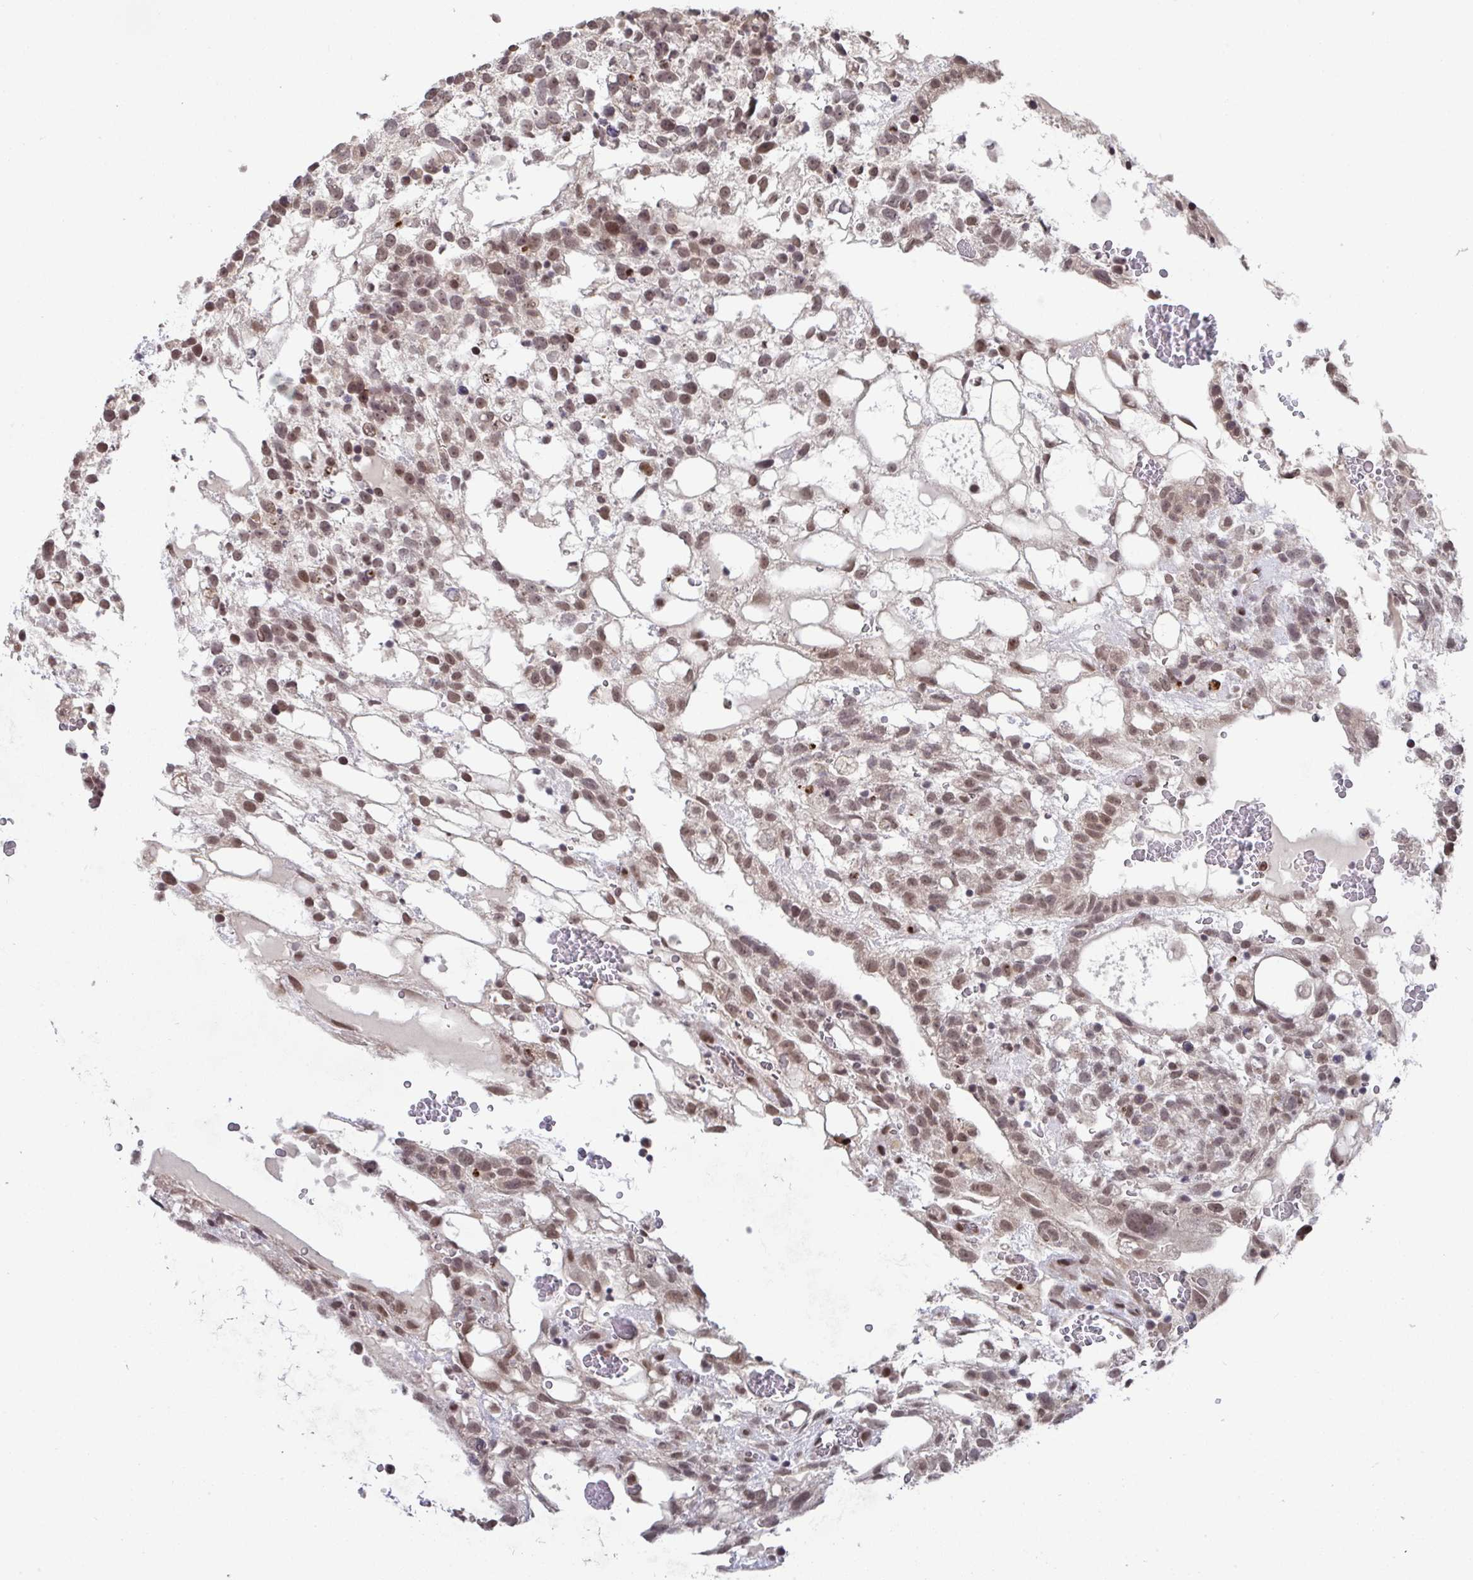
{"staining": {"intensity": "moderate", "quantity": ">75%", "location": "nuclear"}, "tissue": "testis cancer", "cell_type": "Tumor cells", "image_type": "cancer", "snomed": [{"axis": "morphology", "description": "Normal tissue, NOS"}, {"axis": "morphology", "description": "Carcinoma, Embryonal, NOS"}, {"axis": "topography", "description": "Testis"}], "caption": "This is an image of IHC staining of testis cancer, which shows moderate staining in the nuclear of tumor cells.", "gene": "JMJD1C", "patient": {"sex": "male", "age": 32}}